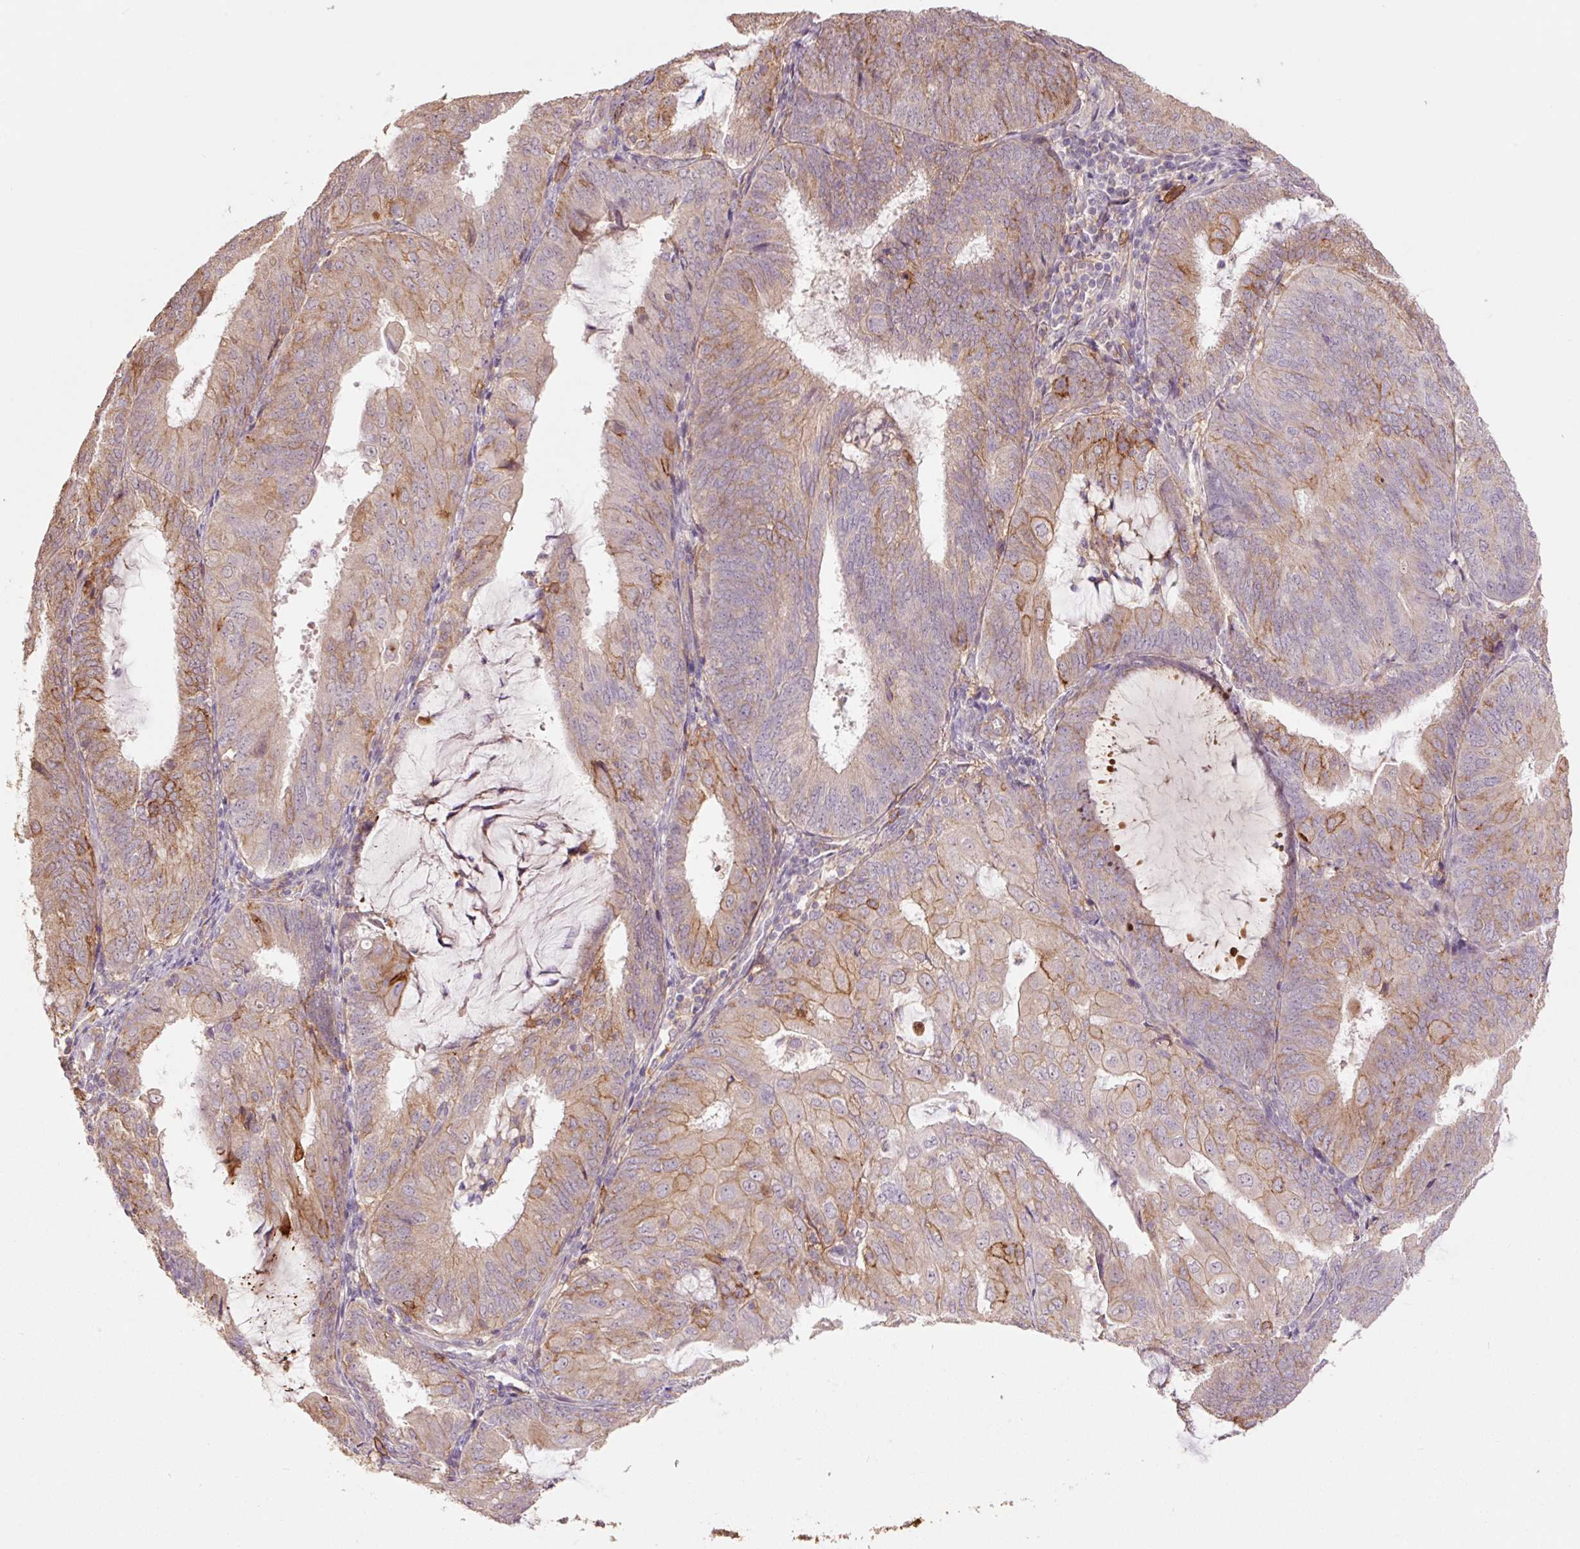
{"staining": {"intensity": "moderate", "quantity": "25%-75%", "location": "cytoplasmic/membranous"}, "tissue": "endometrial cancer", "cell_type": "Tumor cells", "image_type": "cancer", "snomed": [{"axis": "morphology", "description": "Adenocarcinoma, NOS"}, {"axis": "topography", "description": "Endometrium"}], "caption": "Human endometrial cancer (adenocarcinoma) stained for a protein (brown) reveals moderate cytoplasmic/membranous positive expression in about 25%-75% of tumor cells.", "gene": "SLC1A4", "patient": {"sex": "female", "age": 81}}